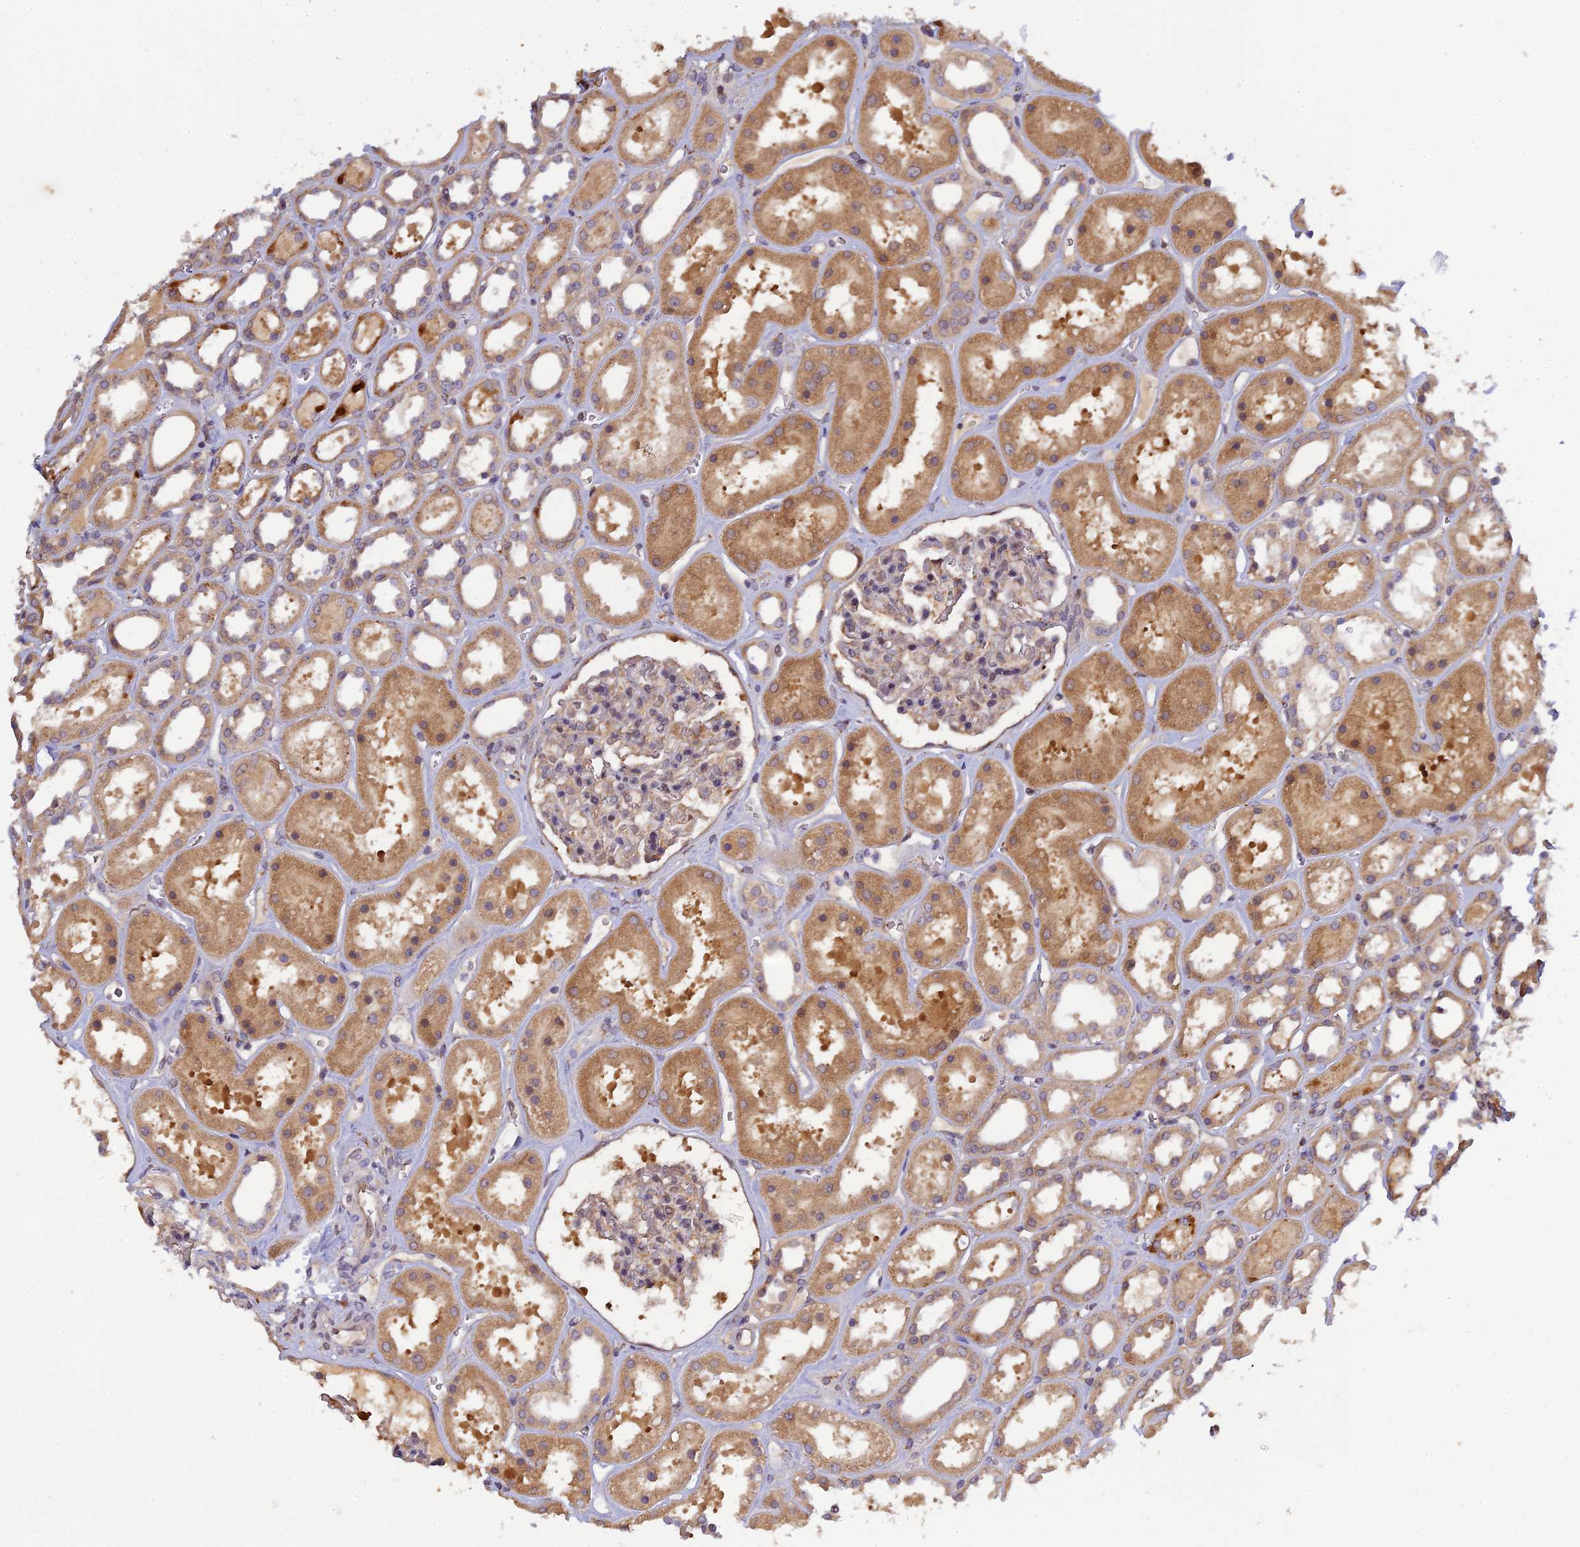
{"staining": {"intensity": "weak", "quantity": "<25%", "location": "cytoplasmic/membranous"}, "tissue": "kidney", "cell_type": "Cells in glomeruli", "image_type": "normal", "snomed": [{"axis": "morphology", "description": "Normal tissue, NOS"}, {"axis": "topography", "description": "Kidney"}], "caption": "High magnification brightfield microscopy of normal kidney stained with DAB (brown) and counterstained with hematoxylin (blue): cells in glomeruli show no significant expression.", "gene": "P3H3", "patient": {"sex": "female", "age": 41}}